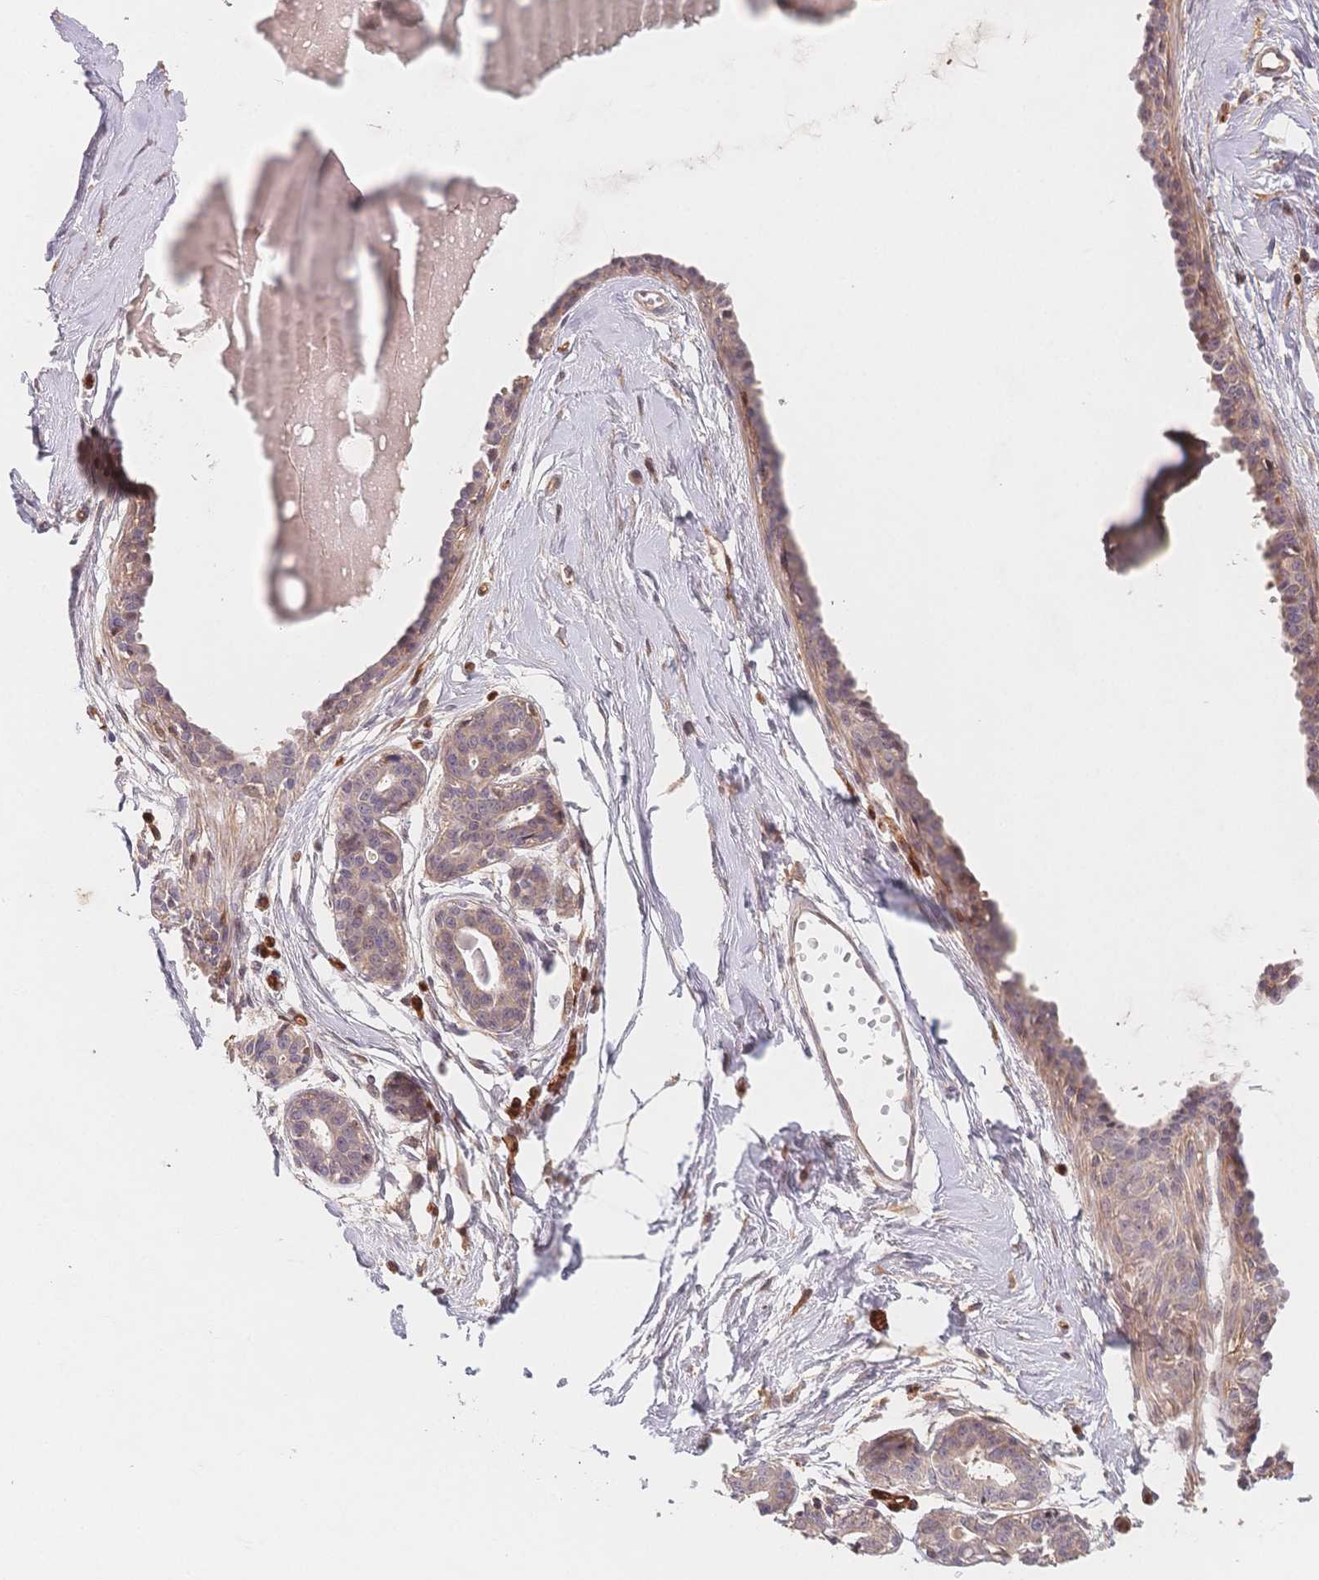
{"staining": {"intensity": "moderate", "quantity": ">75%", "location": "cytoplasmic/membranous"}, "tissue": "breast", "cell_type": "Adipocytes", "image_type": "normal", "snomed": [{"axis": "morphology", "description": "Normal tissue, NOS"}, {"axis": "topography", "description": "Breast"}], "caption": "Protein staining of unremarkable breast shows moderate cytoplasmic/membranous staining in about >75% of adipocytes.", "gene": "C12orf75", "patient": {"sex": "female", "age": 45}}